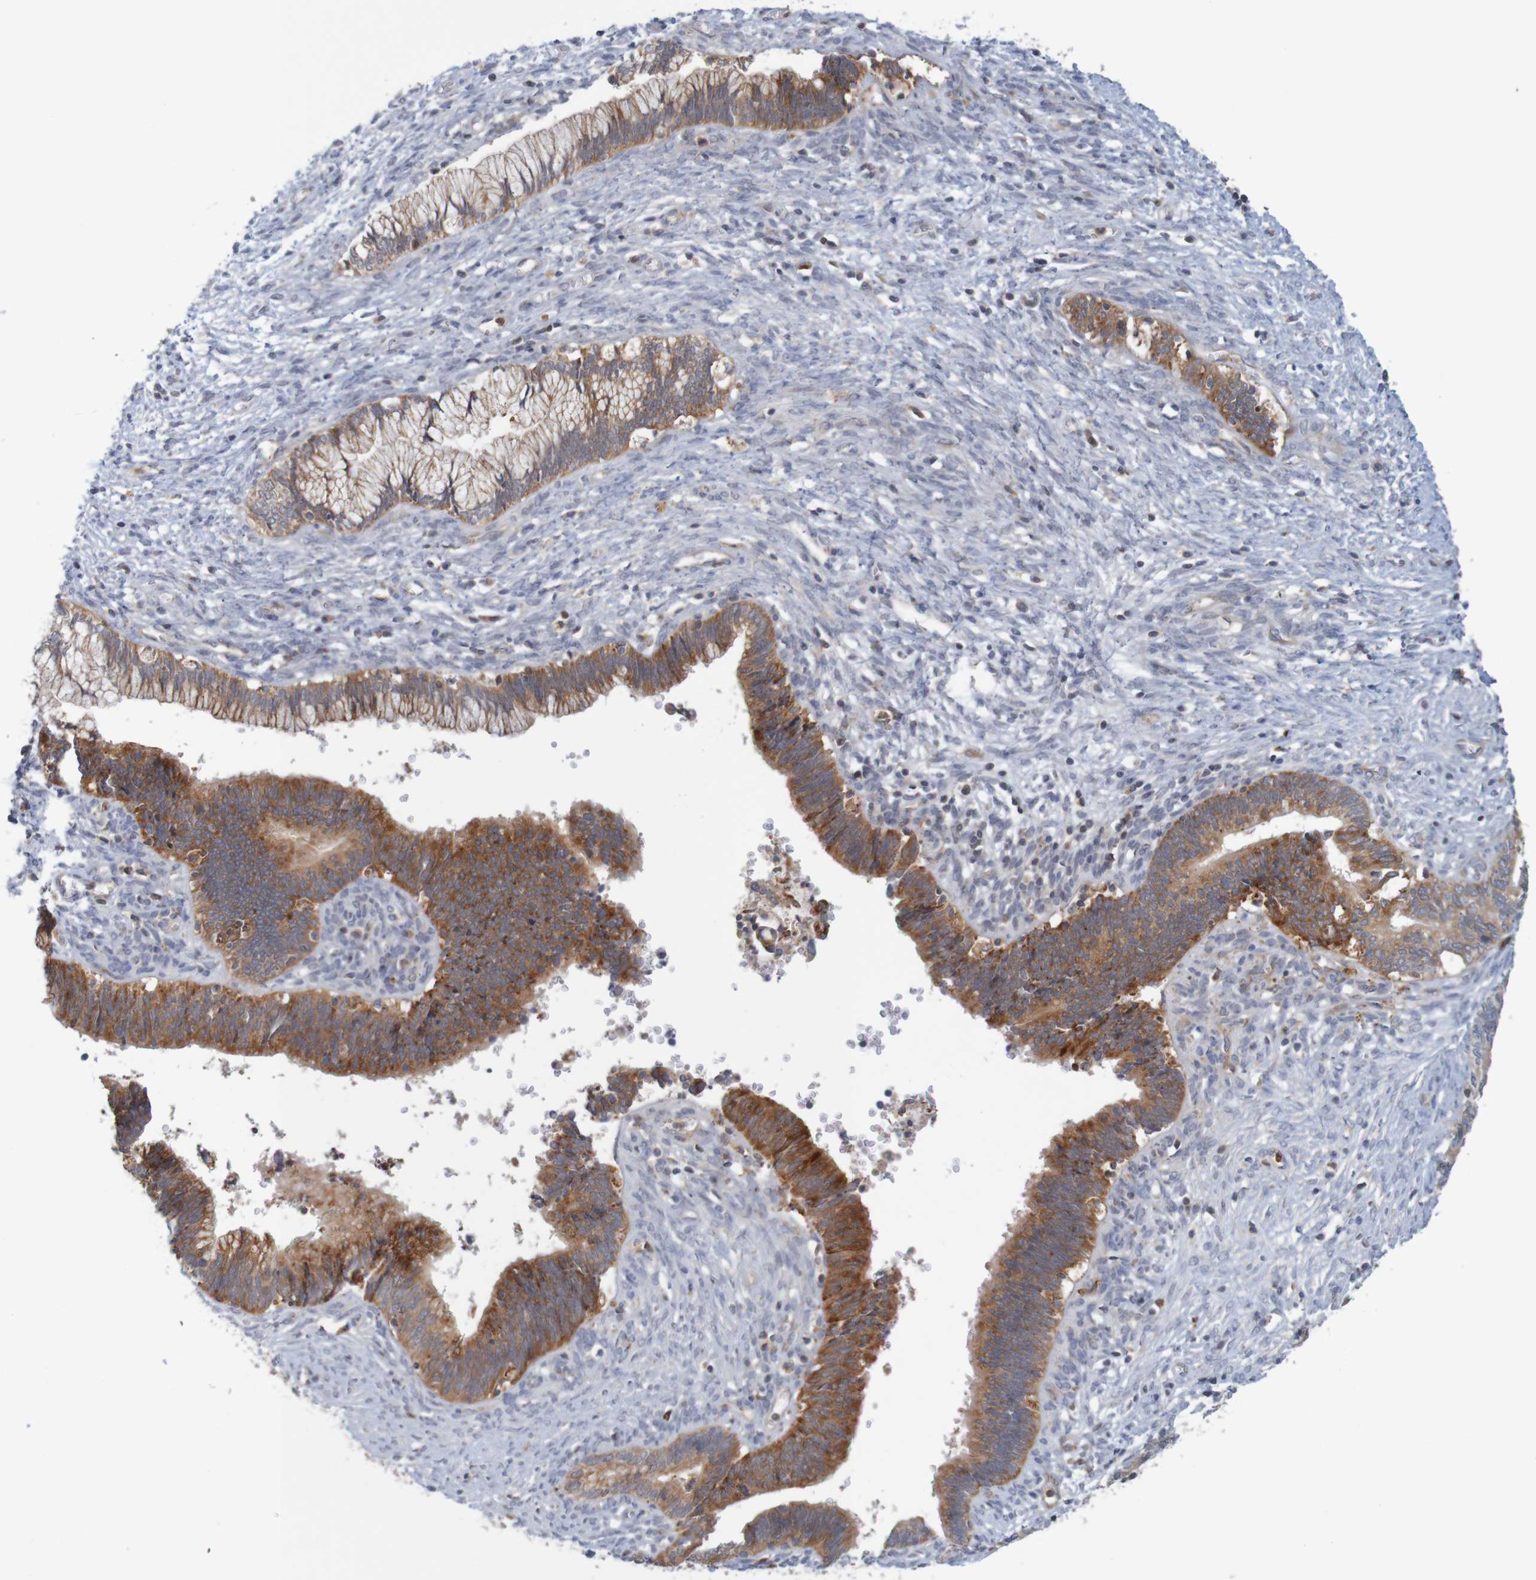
{"staining": {"intensity": "strong", "quantity": ">75%", "location": "cytoplasmic/membranous"}, "tissue": "cervical cancer", "cell_type": "Tumor cells", "image_type": "cancer", "snomed": [{"axis": "morphology", "description": "Adenocarcinoma, NOS"}, {"axis": "topography", "description": "Cervix"}], "caption": "Strong cytoplasmic/membranous protein expression is present in about >75% of tumor cells in cervical cancer (adenocarcinoma). (IHC, brightfield microscopy, high magnification).", "gene": "NAV2", "patient": {"sex": "female", "age": 44}}